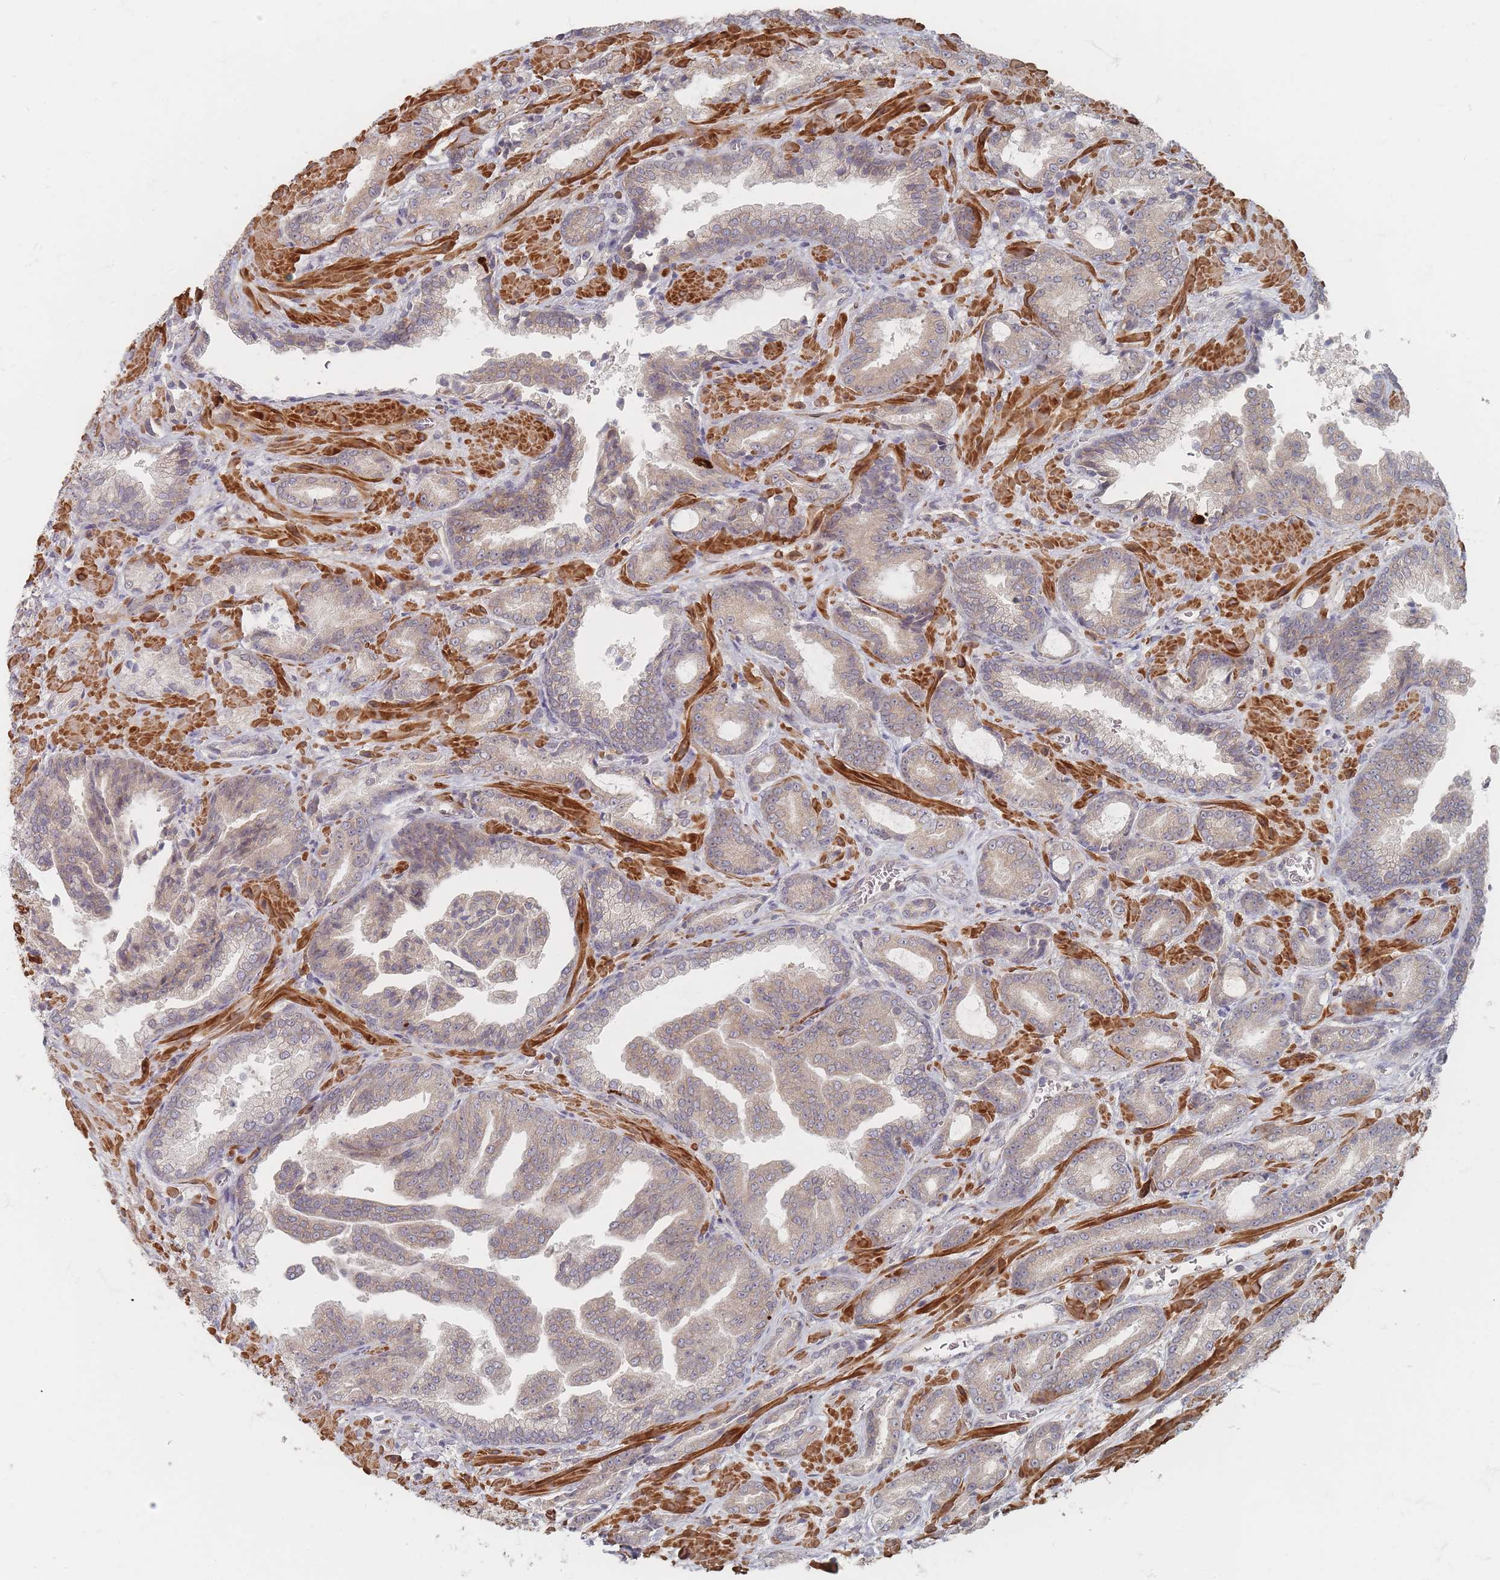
{"staining": {"intensity": "weak", "quantity": "<25%", "location": "cytoplasmic/membranous"}, "tissue": "prostate cancer", "cell_type": "Tumor cells", "image_type": "cancer", "snomed": [{"axis": "morphology", "description": "Adenocarcinoma, High grade"}, {"axis": "topography", "description": "Prostate"}], "caption": "The photomicrograph shows no staining of tumor cells in prostate adenocarcinoma (high-grade). (Immunohistochemistry, brightfield microscopy, high magnification).", "gene": "GLE1", "patient": {"sex": "male", "age": 68}}